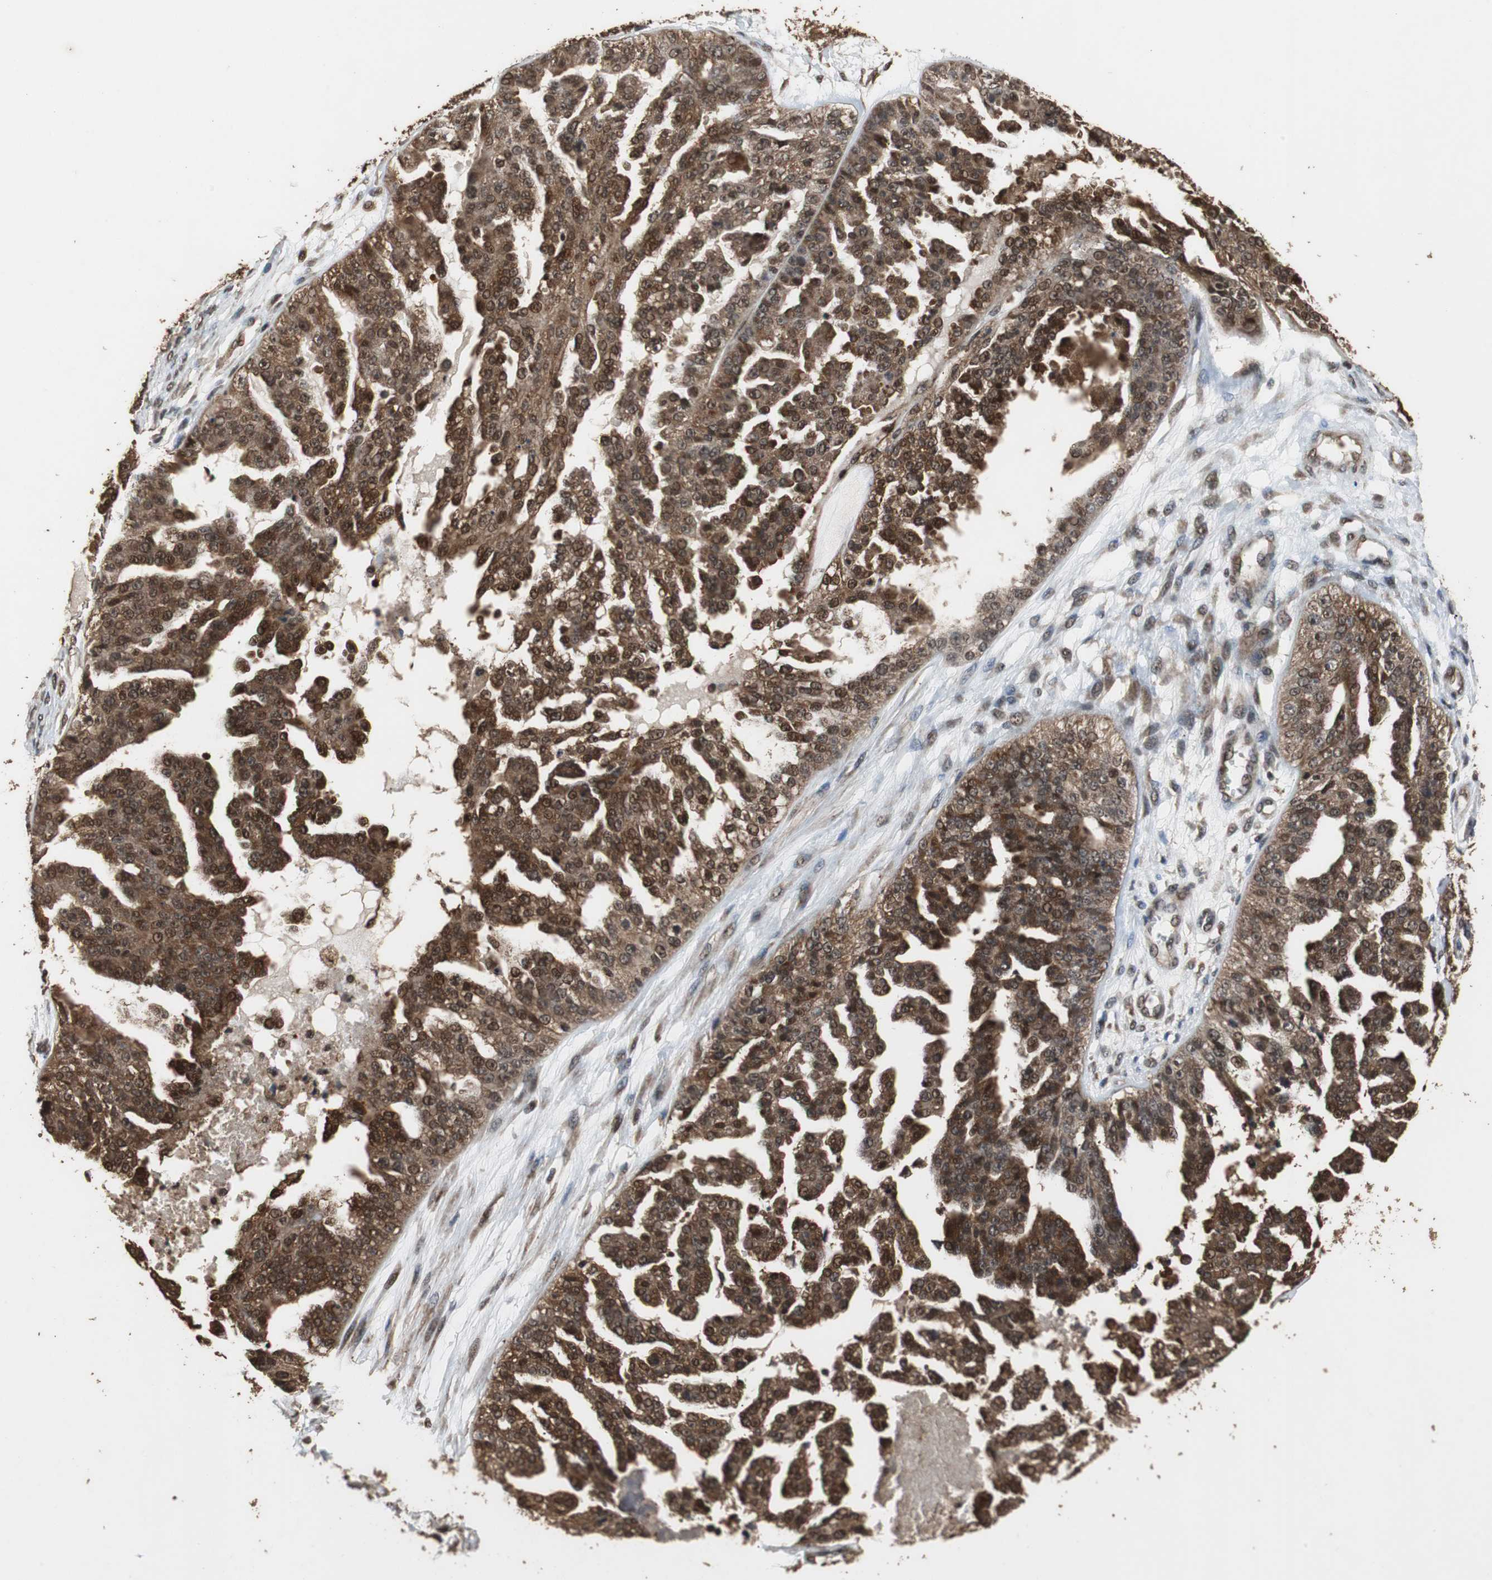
{"staining": {"intensity": "strong", "quantity": ">75%", "location": "cytoplasmic/membranous,nuclear"}, "tissue": "ovarian cancer", "cell_type": "Tumor cells", "image_type": "cancer", "snomed": [{"axis": "morphology", "description": "Carcinoma, NOS"}, {"axis": "topography", "description": "Soft tissue"}, {"axis": "topography", "description": "Ovary"}], "caption": "A high-resolution histopathology image shows immunohistochemistry (IHC) staining of ovarian cancer (carcinoma), which exhibits strong cytoplasmic/membranous and nuclear staining in approximately >75% of tumor cells.", "gene": "ZNF18", "patient": {"sex": "female", "age": 54}}